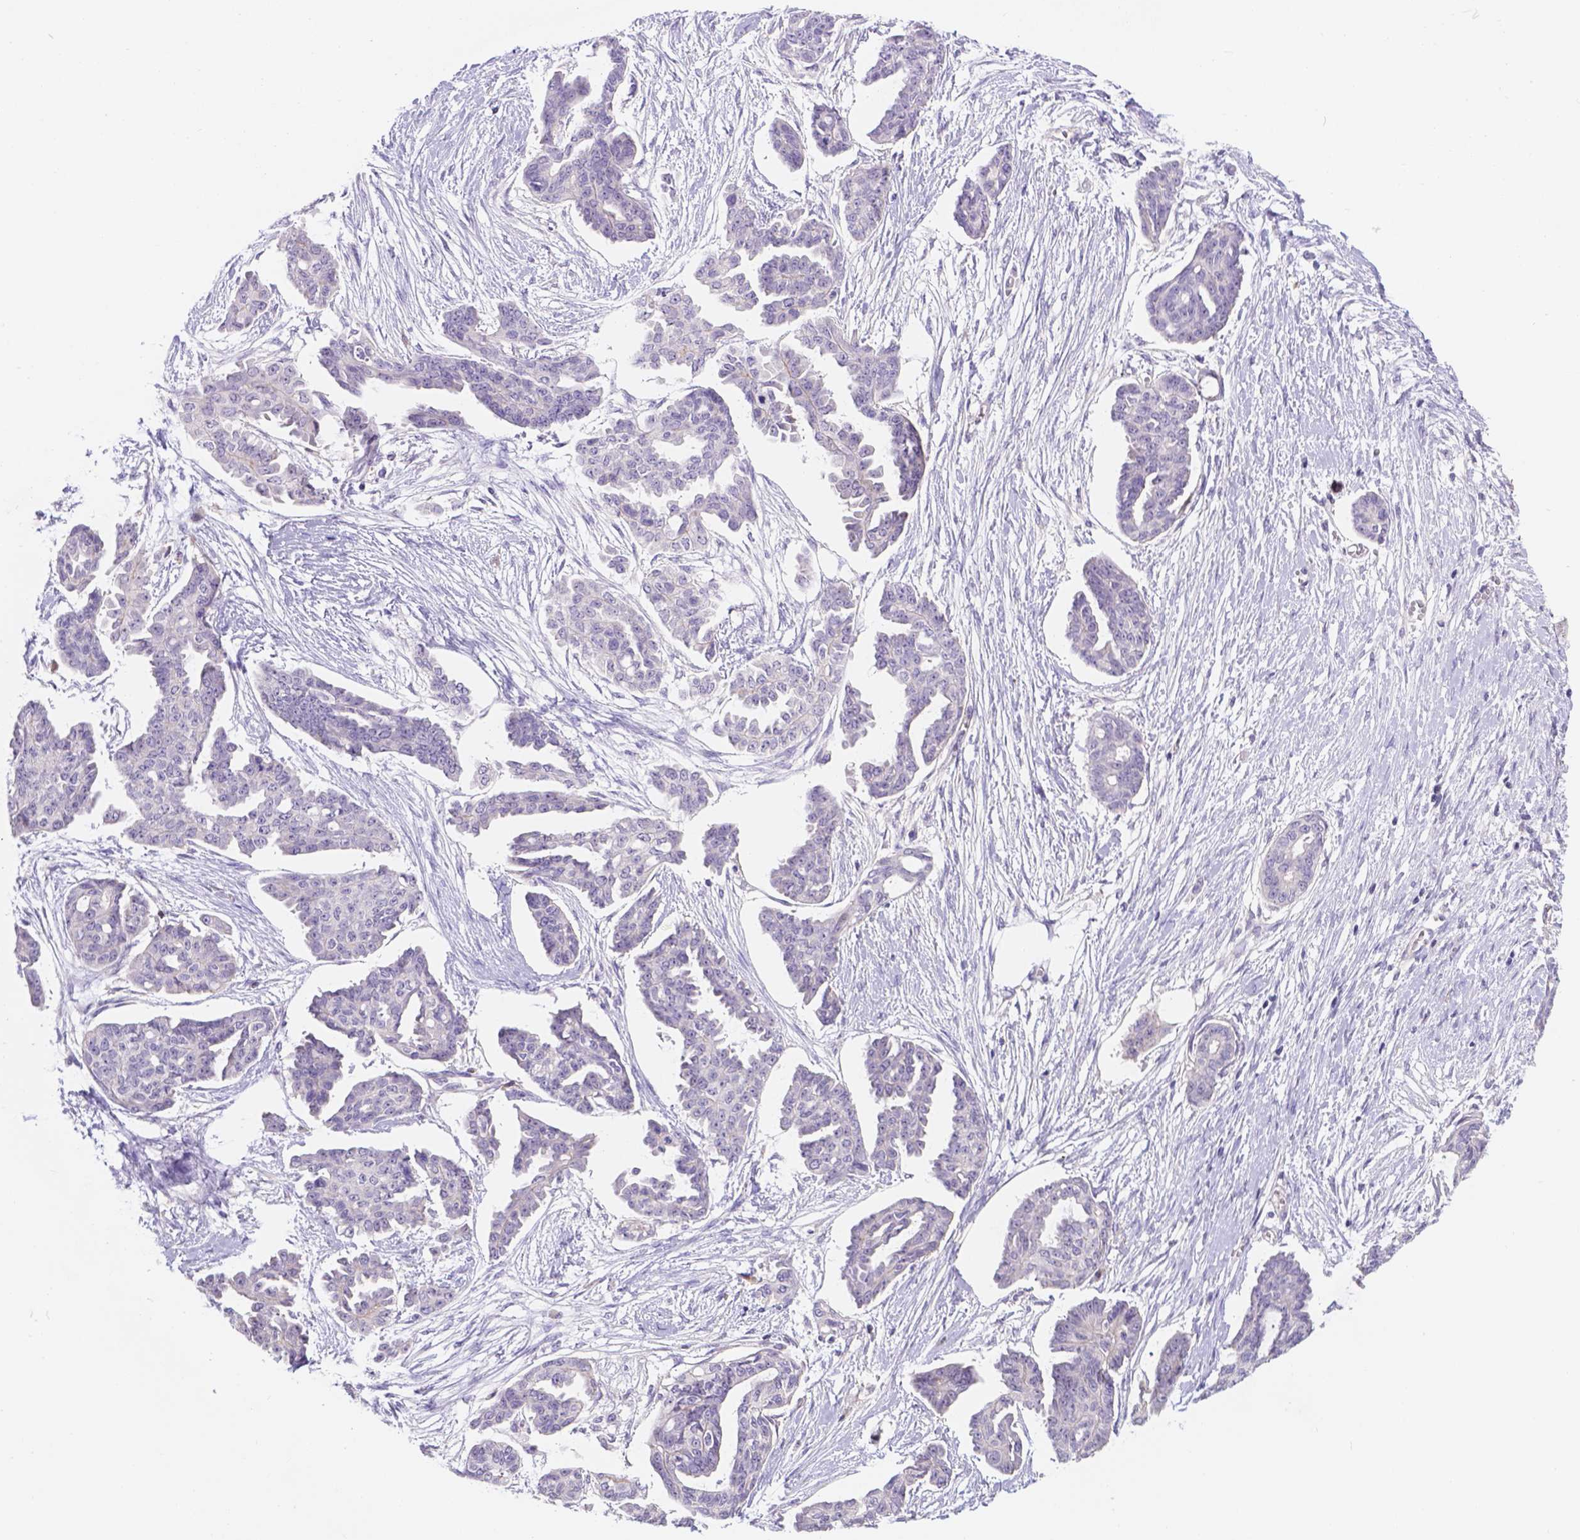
{"staining": {"intensity": "negative", "quantity": "none", "location": "none"}, "tissue": "ovarian cancer", "cell_type": "Tumor cells", "image_type": "cancer", "snomed": [{"axis": "morphology", "description": "Cystadenocarcinoma, serous, NOS"}, {"axis": "topography", "description": "Ovary"}], "caption": "High magnification brightfield microscopy of ovarian cancer stained with DAB (brown) and counterstained with hematoxylin (blue): tumor cells show no significant positivity.", "gene": "CD96", "patient": {"sex": "female", "age": 71}}